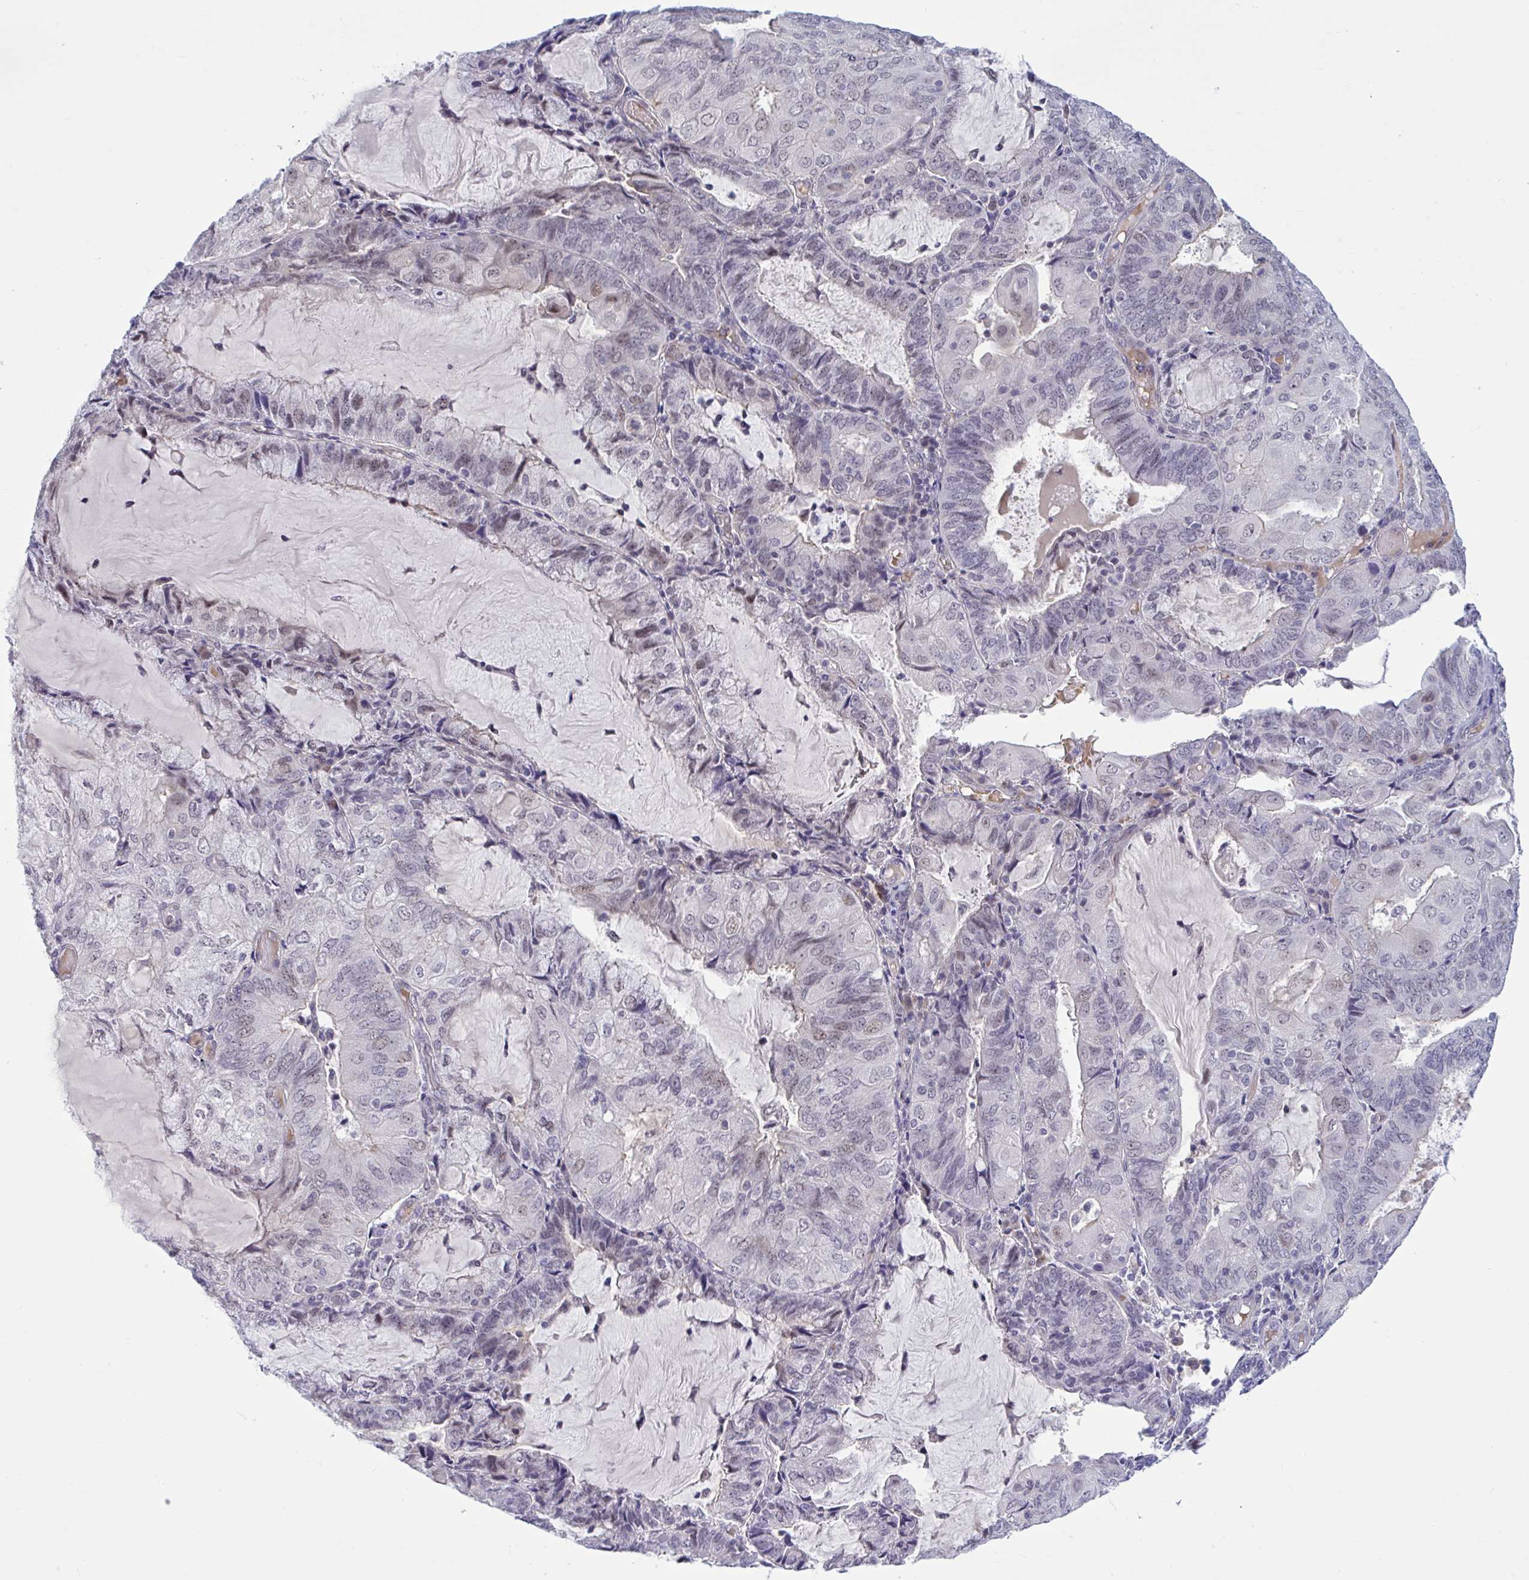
{"staining": {"intensity": "weak", "quantity": "<25%", "location": "nuclear"}, "tissue": "endometrial cancer", "cell_type": "Tumor cells", "image_type": "cancer", "snomed": [{"axis": "morphology", "description": "Adenocarcinoma, NOS"}, {"axis": "topography", "description": "Endometrium"}], "caption": "Endometrial adenocarcinoma stained for a protein using immunohistochemistry shows no positivity tumor cells.", "gene": "CNGB3", "patient": {"sex": "female", "age": 81}}